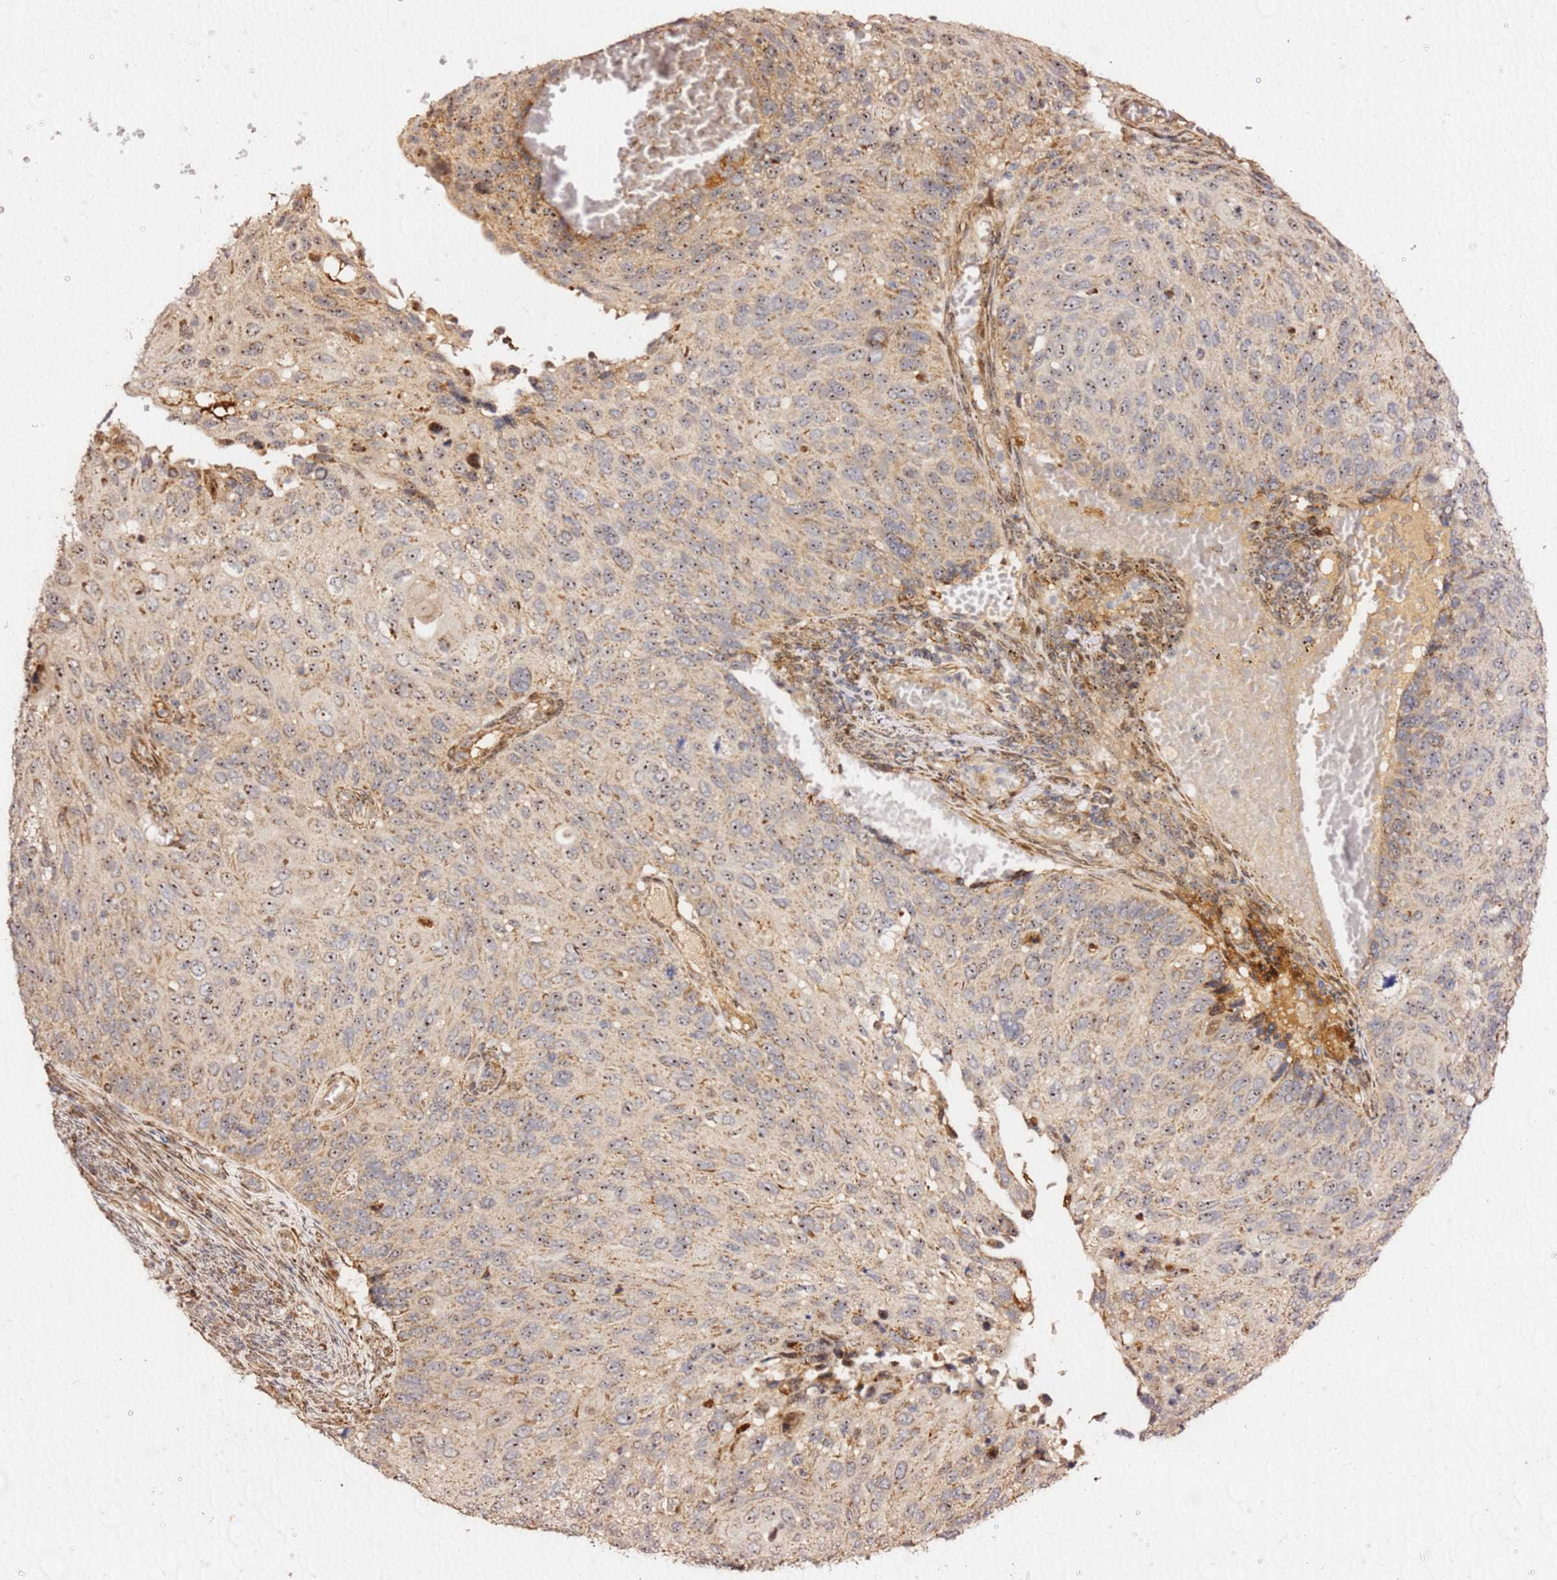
{"staining": {"intensity": "moderate", "quantity": ">75%", "location": "cytoplasmic/membranous,nuclear"}, "tissue": "cervical cancer", "cell_type": "Tumor cells", "image_type": "cancer", "snomed": [{"axis": "morphology", "description": "Squamous cell carcinoma, NOS"}, {"axis": "topography", "description": "Cervix"}], "caption": "This image exhibits IHC staining of human cervical cancer, with medium moderate cytoplasmic/membranous and nuclear staining in about >75% of tumor cells.", "gene": "KIF25", "patient": {"sex": "female", "age": 70}}